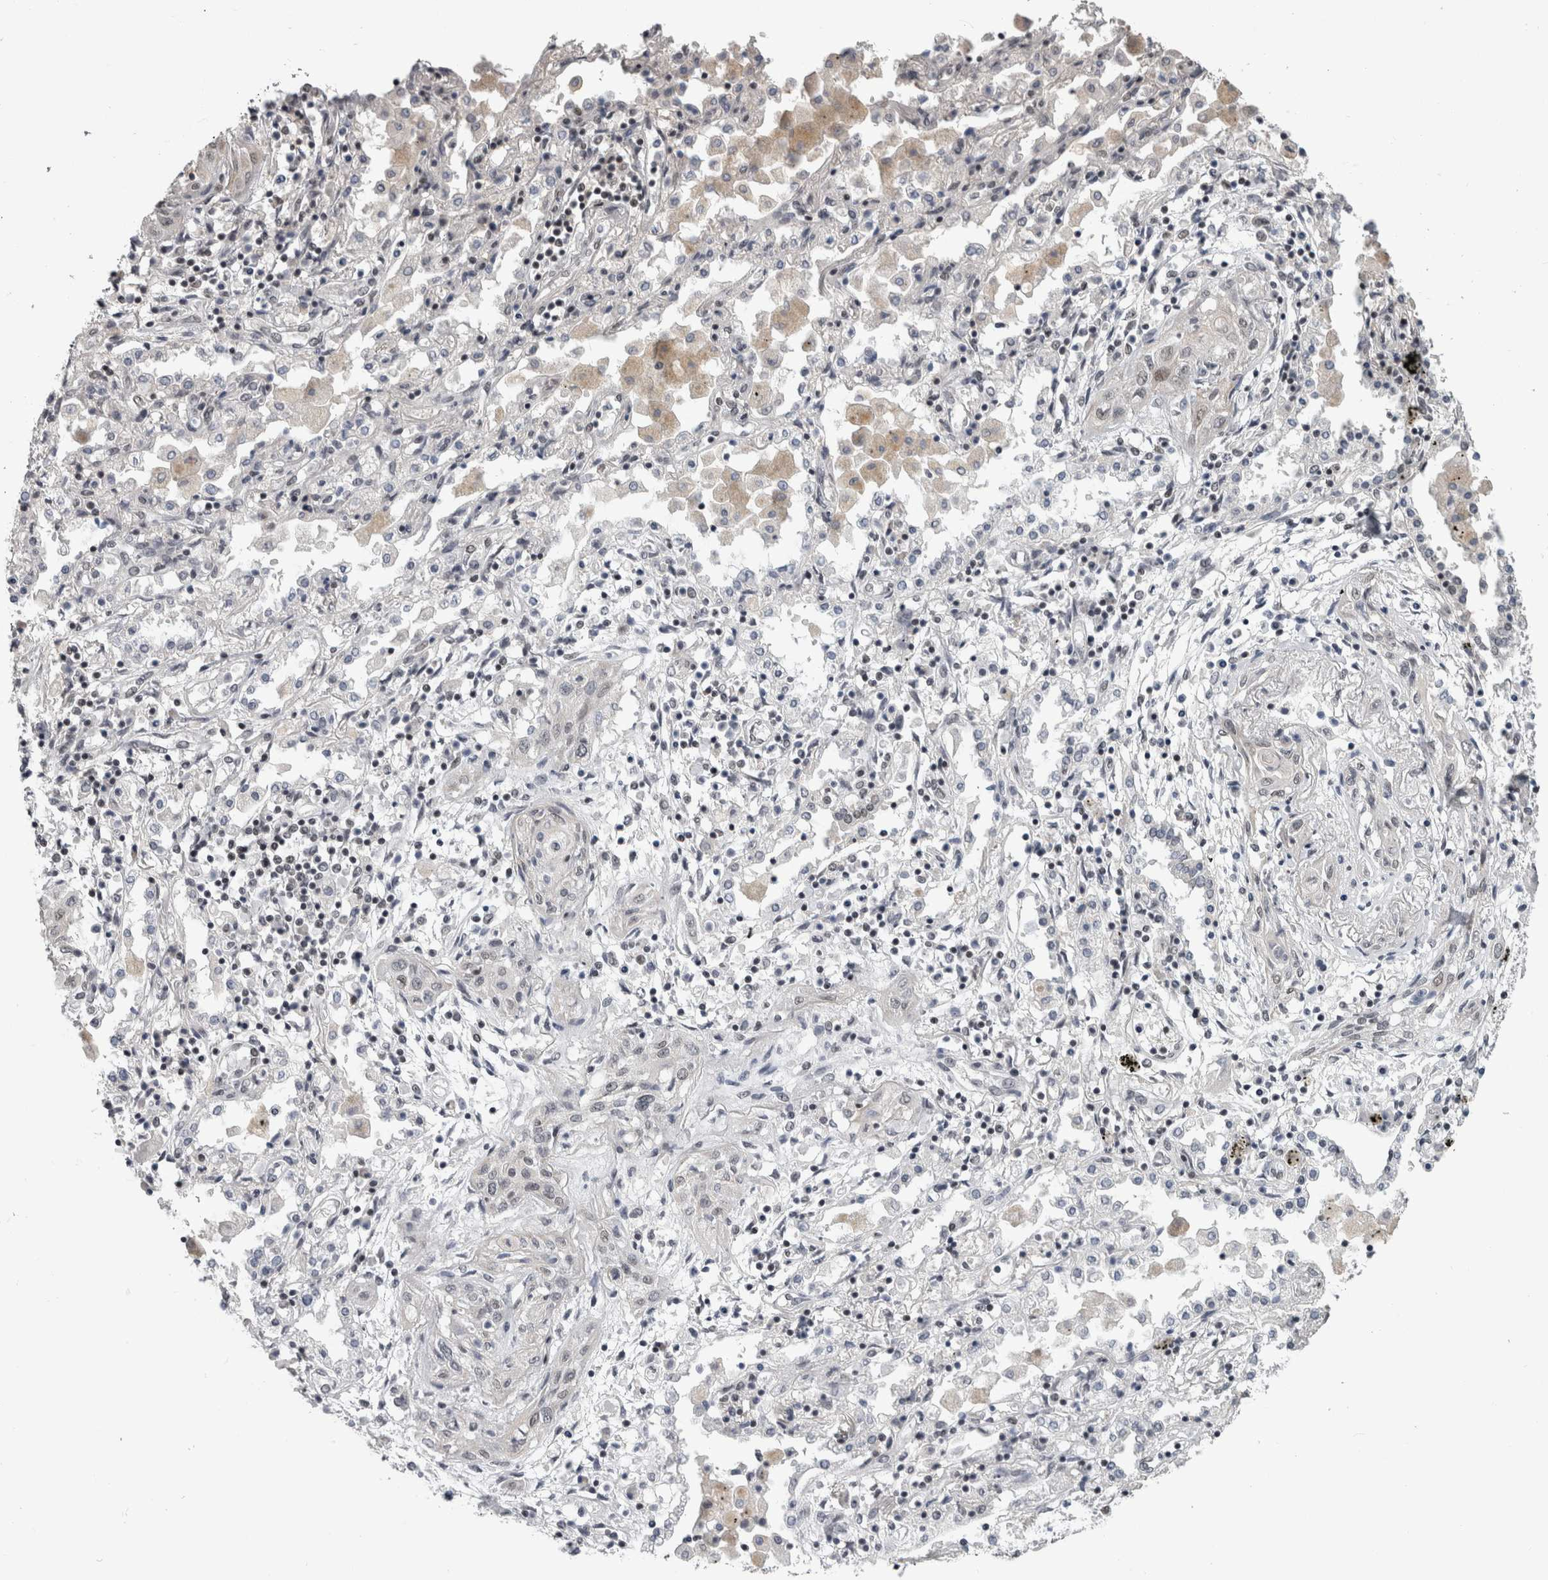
{"staining": {"intensity": "weak", "quantity": "<25%", "location": "nuclear"}, "tissue": "lung cancer", "cell_type": "Tumor cells", "image_type": "cancer", "snomed": [{"axis": "morphology", "description": "Squamous cell carcinoma, NOS"}, {"axis": "topography", "description": "Lung"}], "caption": "This micrograph is of lung cancer (squamous cell carcinoma) stained with IHC to label a protein in brown with the nuclei are counter-stained blue. There is no expression in tumor cells. (DAB immunohistochemistry (IHC) visualized using brightfield microscopy, high magnification).", "gene": "ARID4B", "patient": {"sex": "female", "age": 47}}